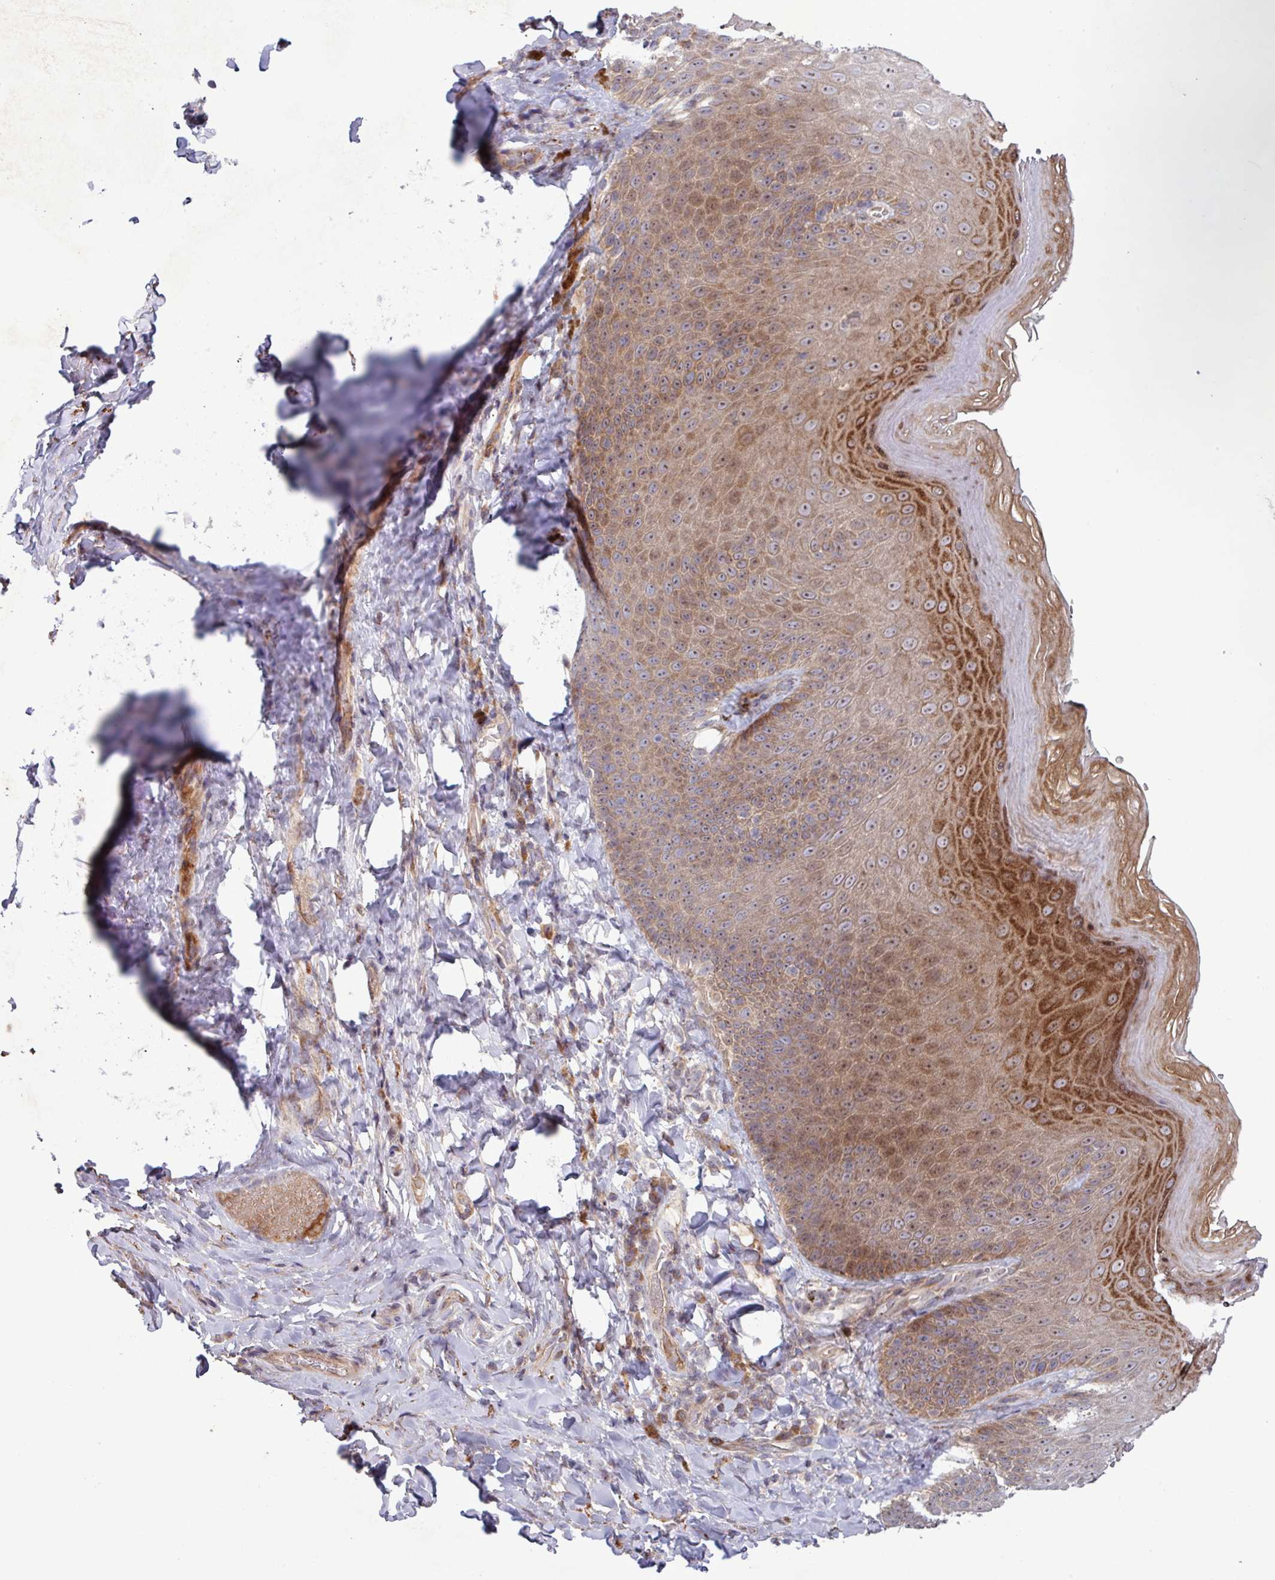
{"staining": {"intensity": "strong", "quantity": "25%-75%", "location": "cytoplasmic/membranous"}, "tissue": "skin", "cell_type": "Epidermal cells", "image_type": "normal", "snomed": [{"axis": "morphology", "description": "Normal tissue, NOS"}, {"axis": "topography", "description": "Anal"}, {"axis": "topography", "description": "Peripheral nerve tissue"}], "caption": "Immunohistochemical staining of unremarkable human skin shows 25%-75% levels of strong cytoplasmic/membranous protein positivity in approximately 25%-75% of epidermal cells.", "gene": "TNFSF12", "patient": {"sex": "male", "age": 53}}